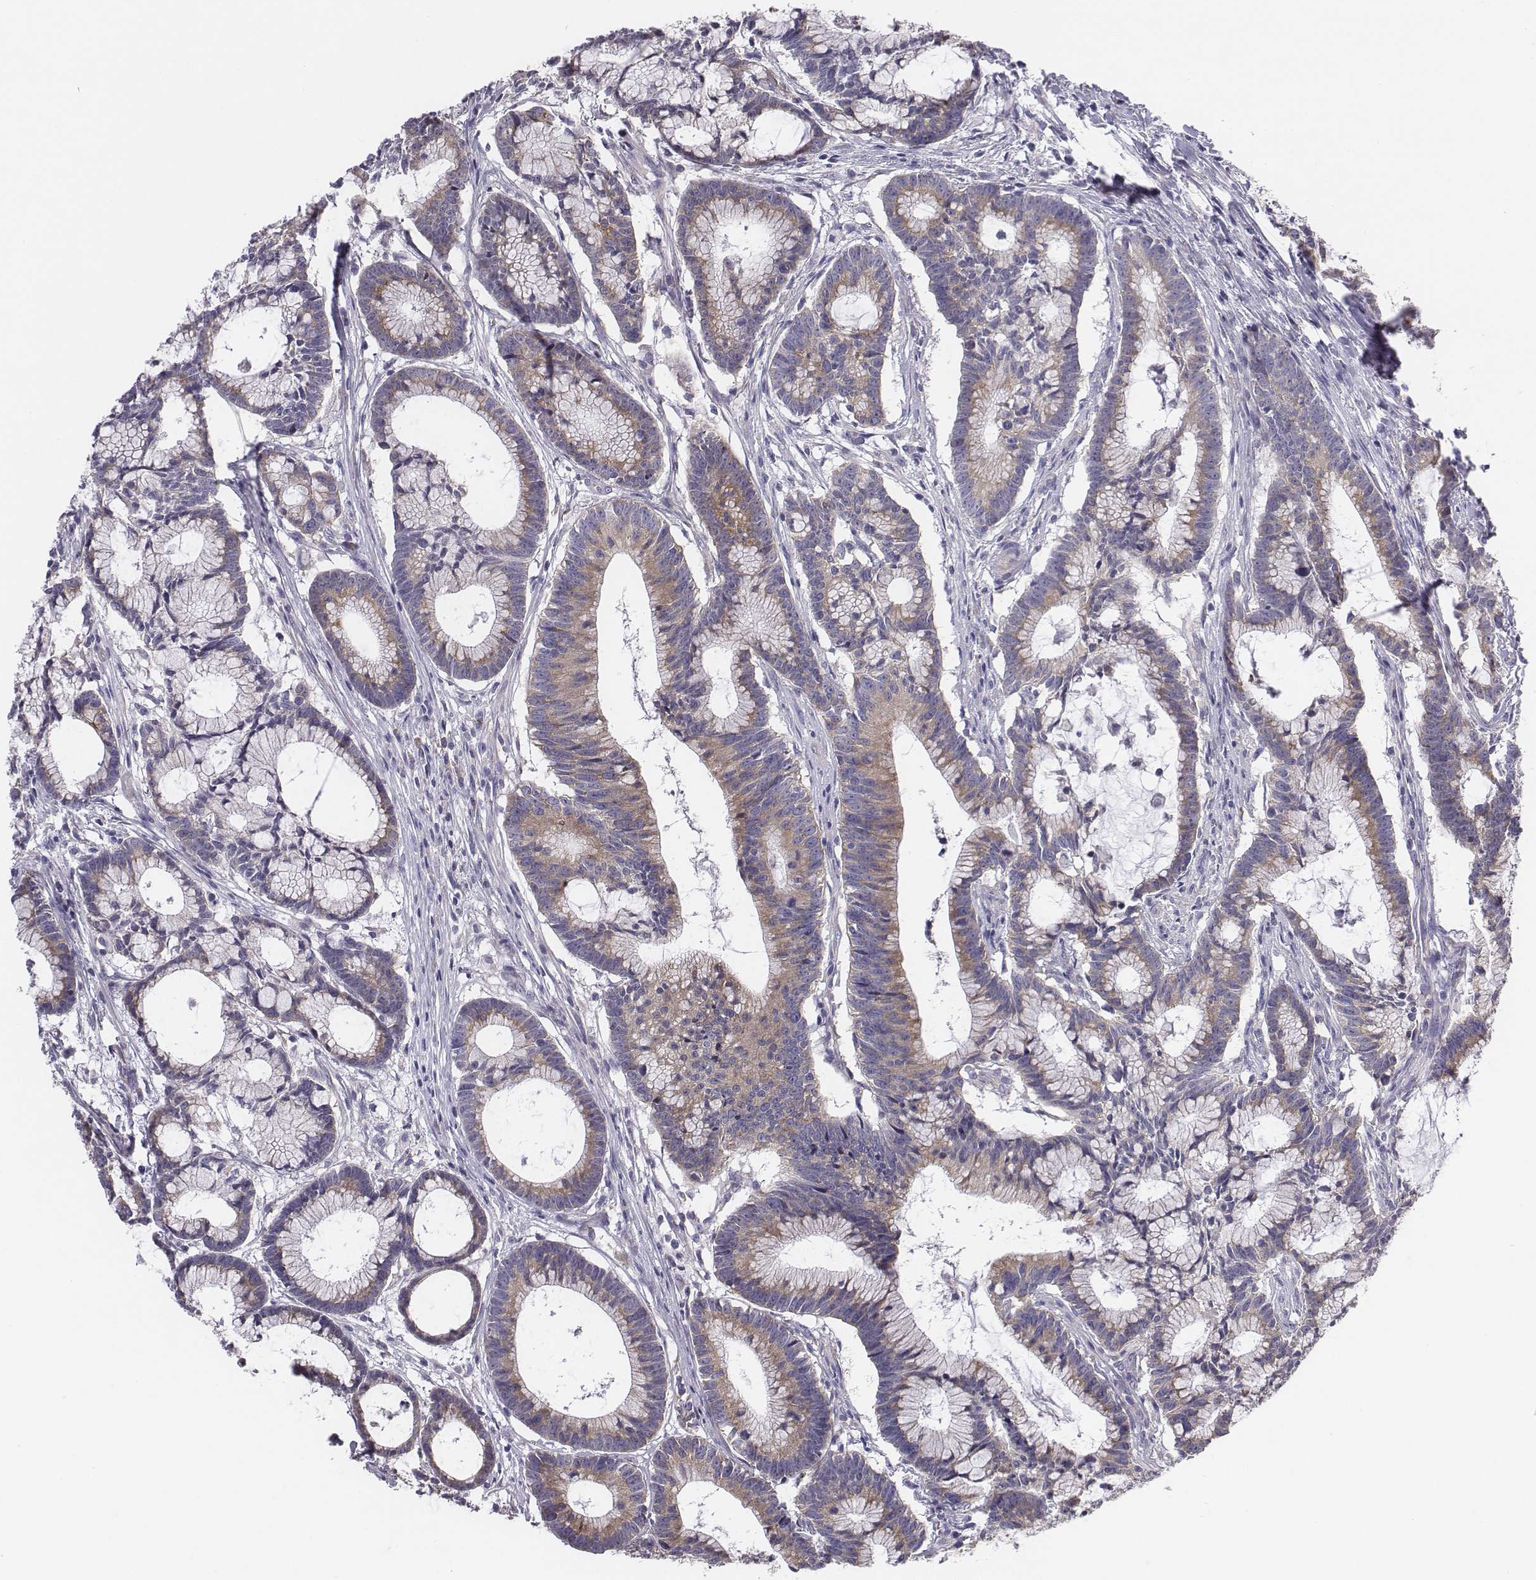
{"staining": {"intensity": "weak", "quantity": ">75%", "location": "cytoplasmic/membranous"}, "tissue": "colorectal cancer", "cell_type": "Tumor cells", "image_type": "cancer", "snomed": [{"axis": "morphology", "description": "Adenocarcinoma, NOS"}, {"axis": "topography", "description": "Colon"}], "caption": "This photomicrograph demonstrates immunohistochemistry (IHC) staining of human adenocarcinoma (colorectal), with low weak cytoplasmic/membranous staining in approximately >75% of tumor cells.", "gene": "CHST14", "patient": {"sex": "female", "age": 78}}